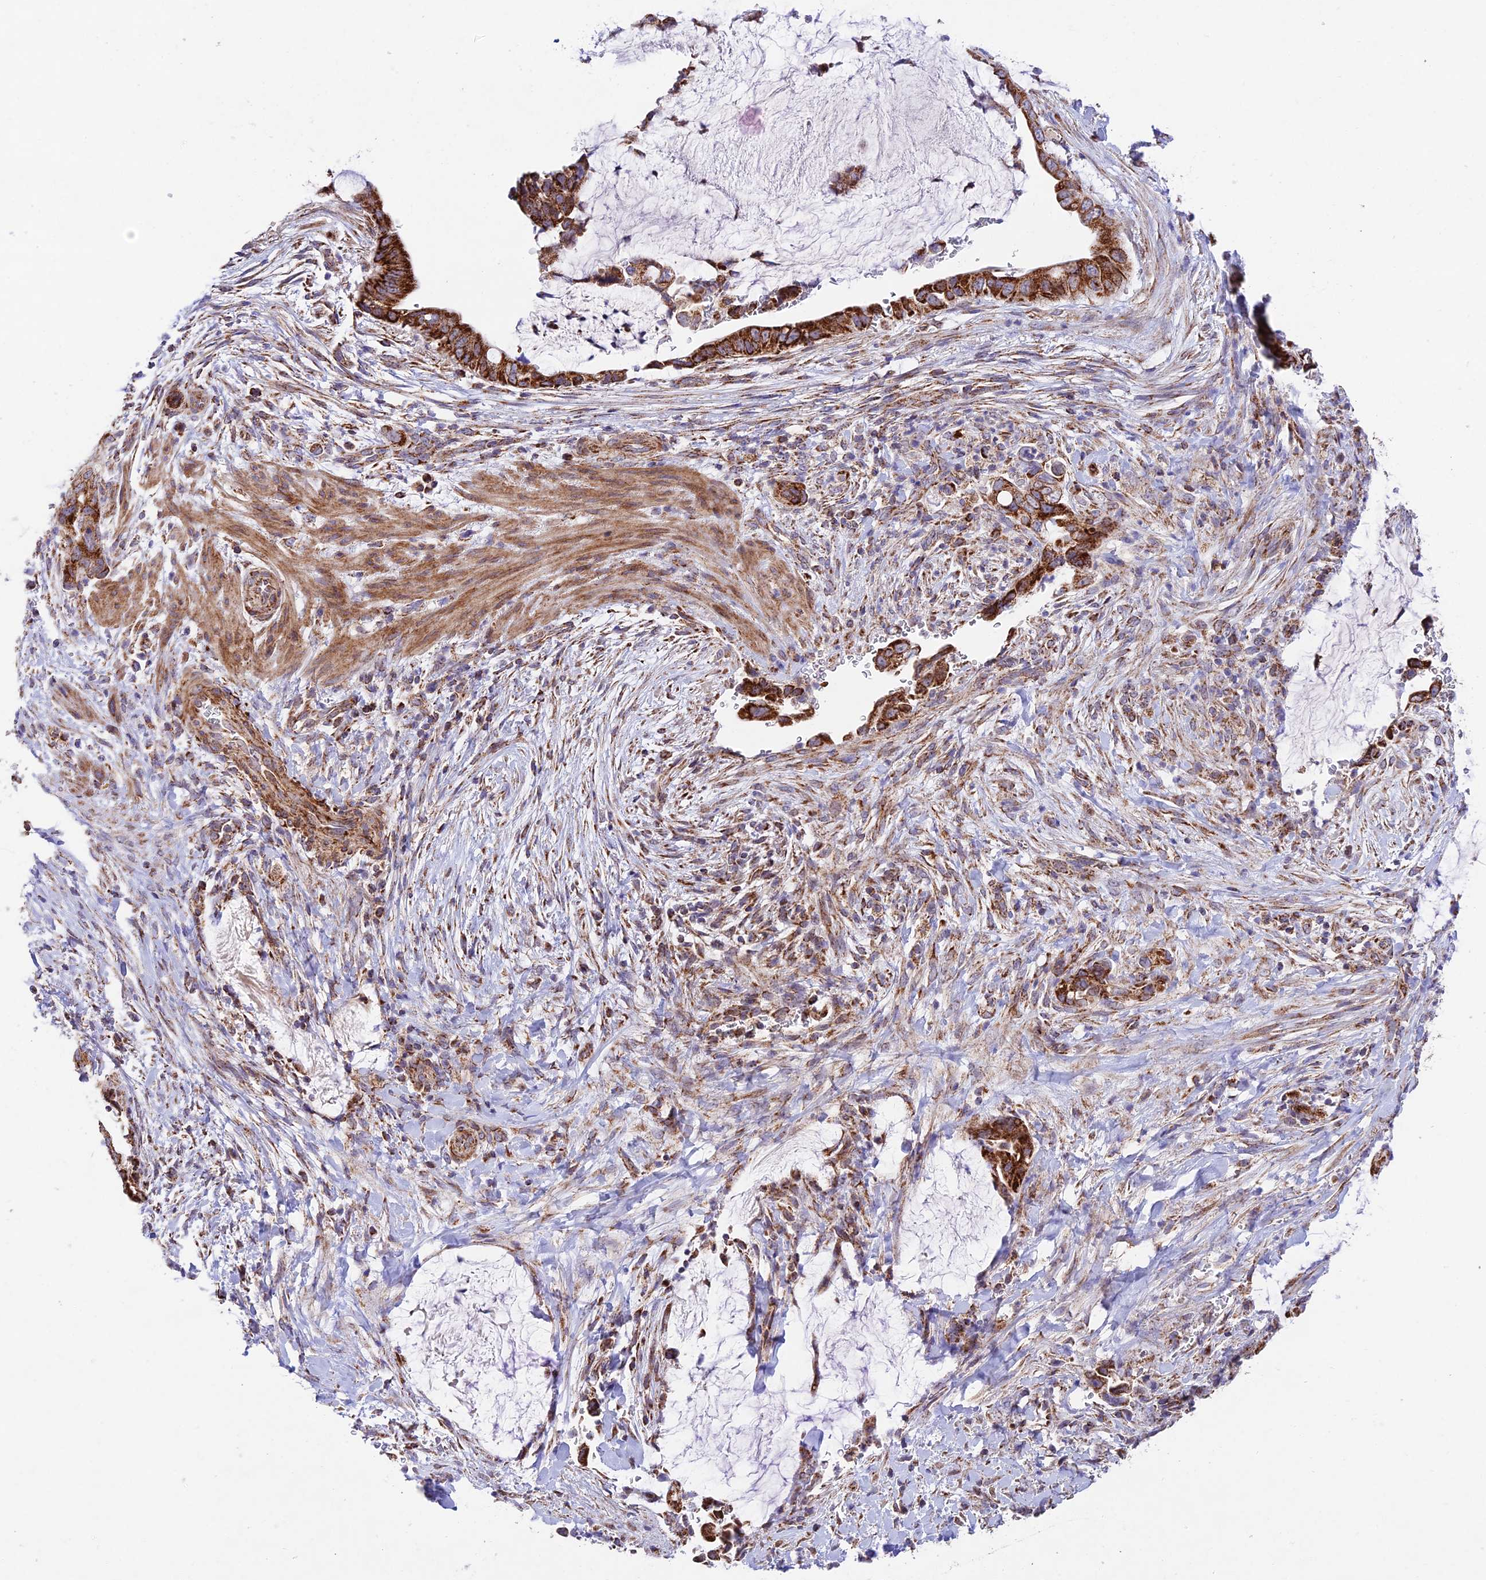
{"staining": {"intensity": "strong", "quantity": ">75%", "location": "cytoplasmic/membranous"}, "tissue": "pancreatic cancer", "cell_type": "Tumor cells", "image_type": "cancer", "snomed": [{"axis": "morphology", "description": "Adenocarcinoma, NOS"}, {"axis": "topography", "description": "Pancreas"}], "caption": "Immunohistochemical staining of pancreatic cancer (adenocarcinoma) demonstrates high levels of strong cytoplasmic/membranous staining in approximately >75% of tumor cells.", "gene": "KHDC3L", "patient": {"sex": "male", "age": 75}}